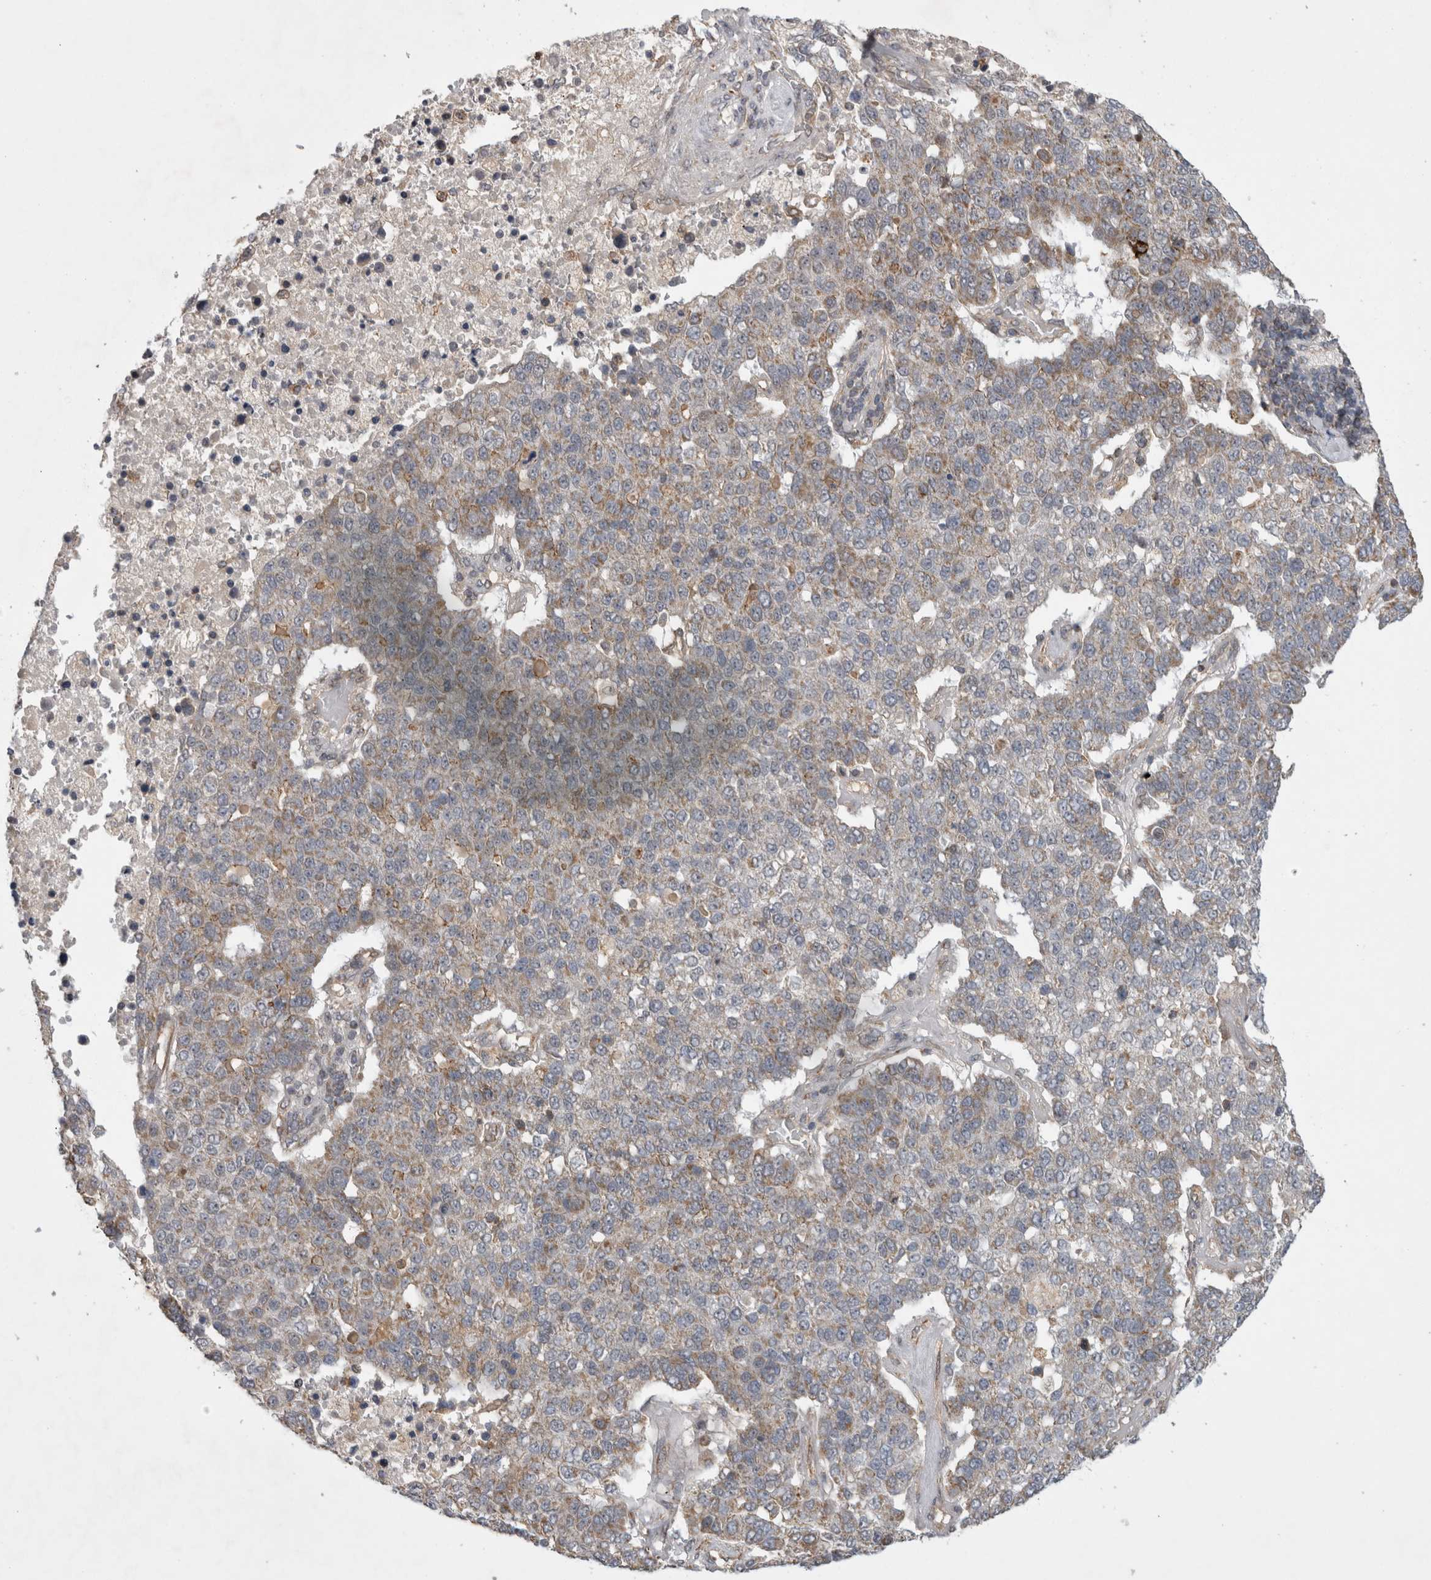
{"staining": {"intensity": "weak", "quantity": "25%-75%", "location": "cytoplasmic/membranous"}, "tissue": "pancreatic cancer", "cell_type": "Tumor cells", "image_type": "cancer", "snomed": [{"axis": "morphology", "description": "Adenocarcinoma, NOS"}, {"axis": "topography", "description": "Pancreas"}], "caption": "Brown immunohistochemical staining in pancreatic cancer exhibits weak cytoplasmic/membranous positivity in approximately 25%-75% of tumor cells. The protein of interest is stained brown, and the nuclei are stained in blue (DAB (3,3'-diaminobenzidine) IHC with brightfield microscopy, high magnification).", "gene": "KCNIP1", "patient": {"sex": "female", "age": 61}}